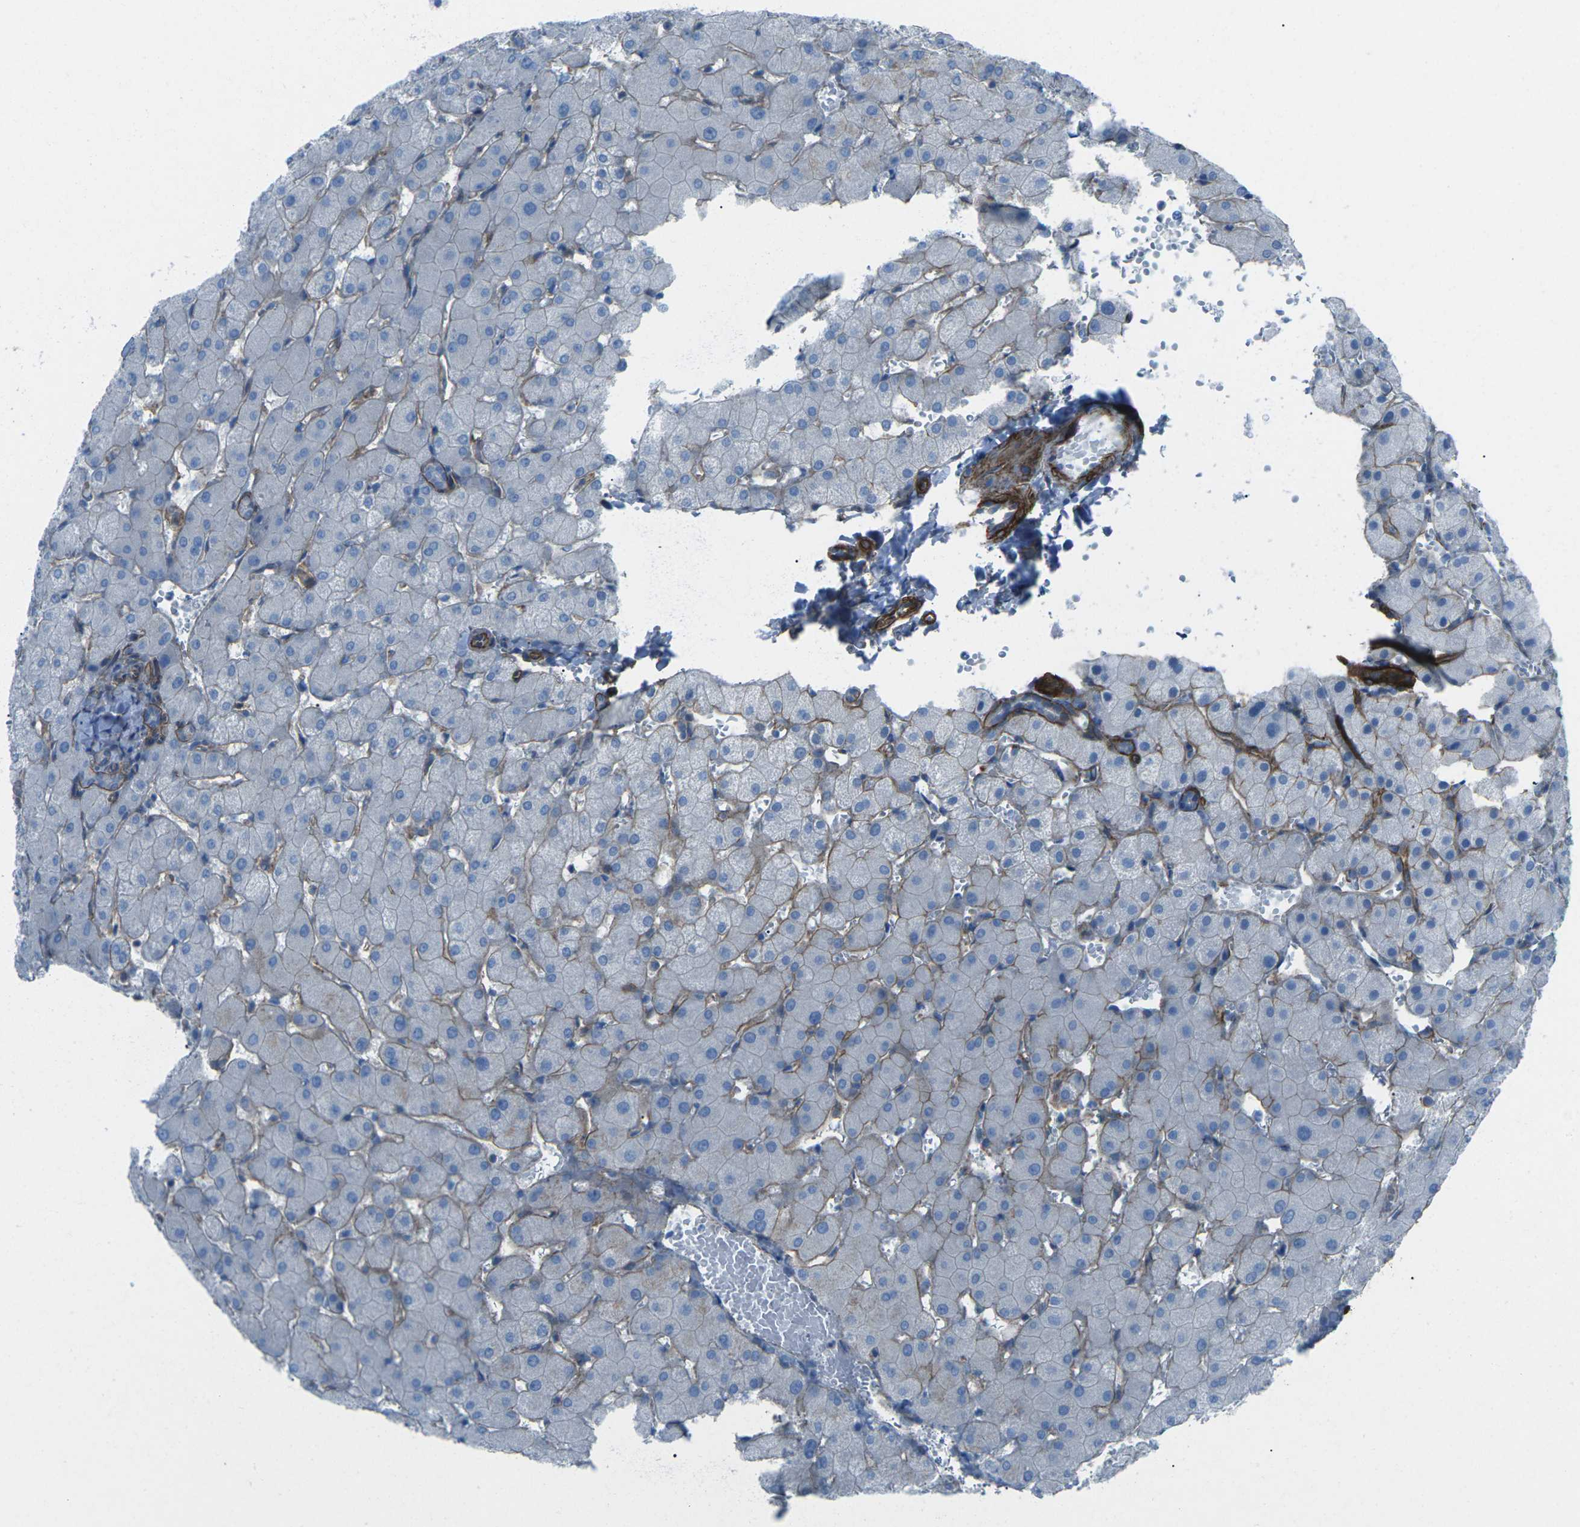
{"staining": {"intensity": "negative", "quantity": "none", "location": "none"}, "tissue": "liver", "cell_type": "Cholangiocytes", "image_type": "normal", "snomed": [{"axis": "morphology", "description": "Normal tissue, NOS"}, {"axis": "topography", "description": "Liver"}], "caption": "This is an immunohistochemistry photomicrograph of benign human liver. There is no staining in cholangiocytes.", "gene": "UTRN", "patient": {"sex": "female", "age": 63}}